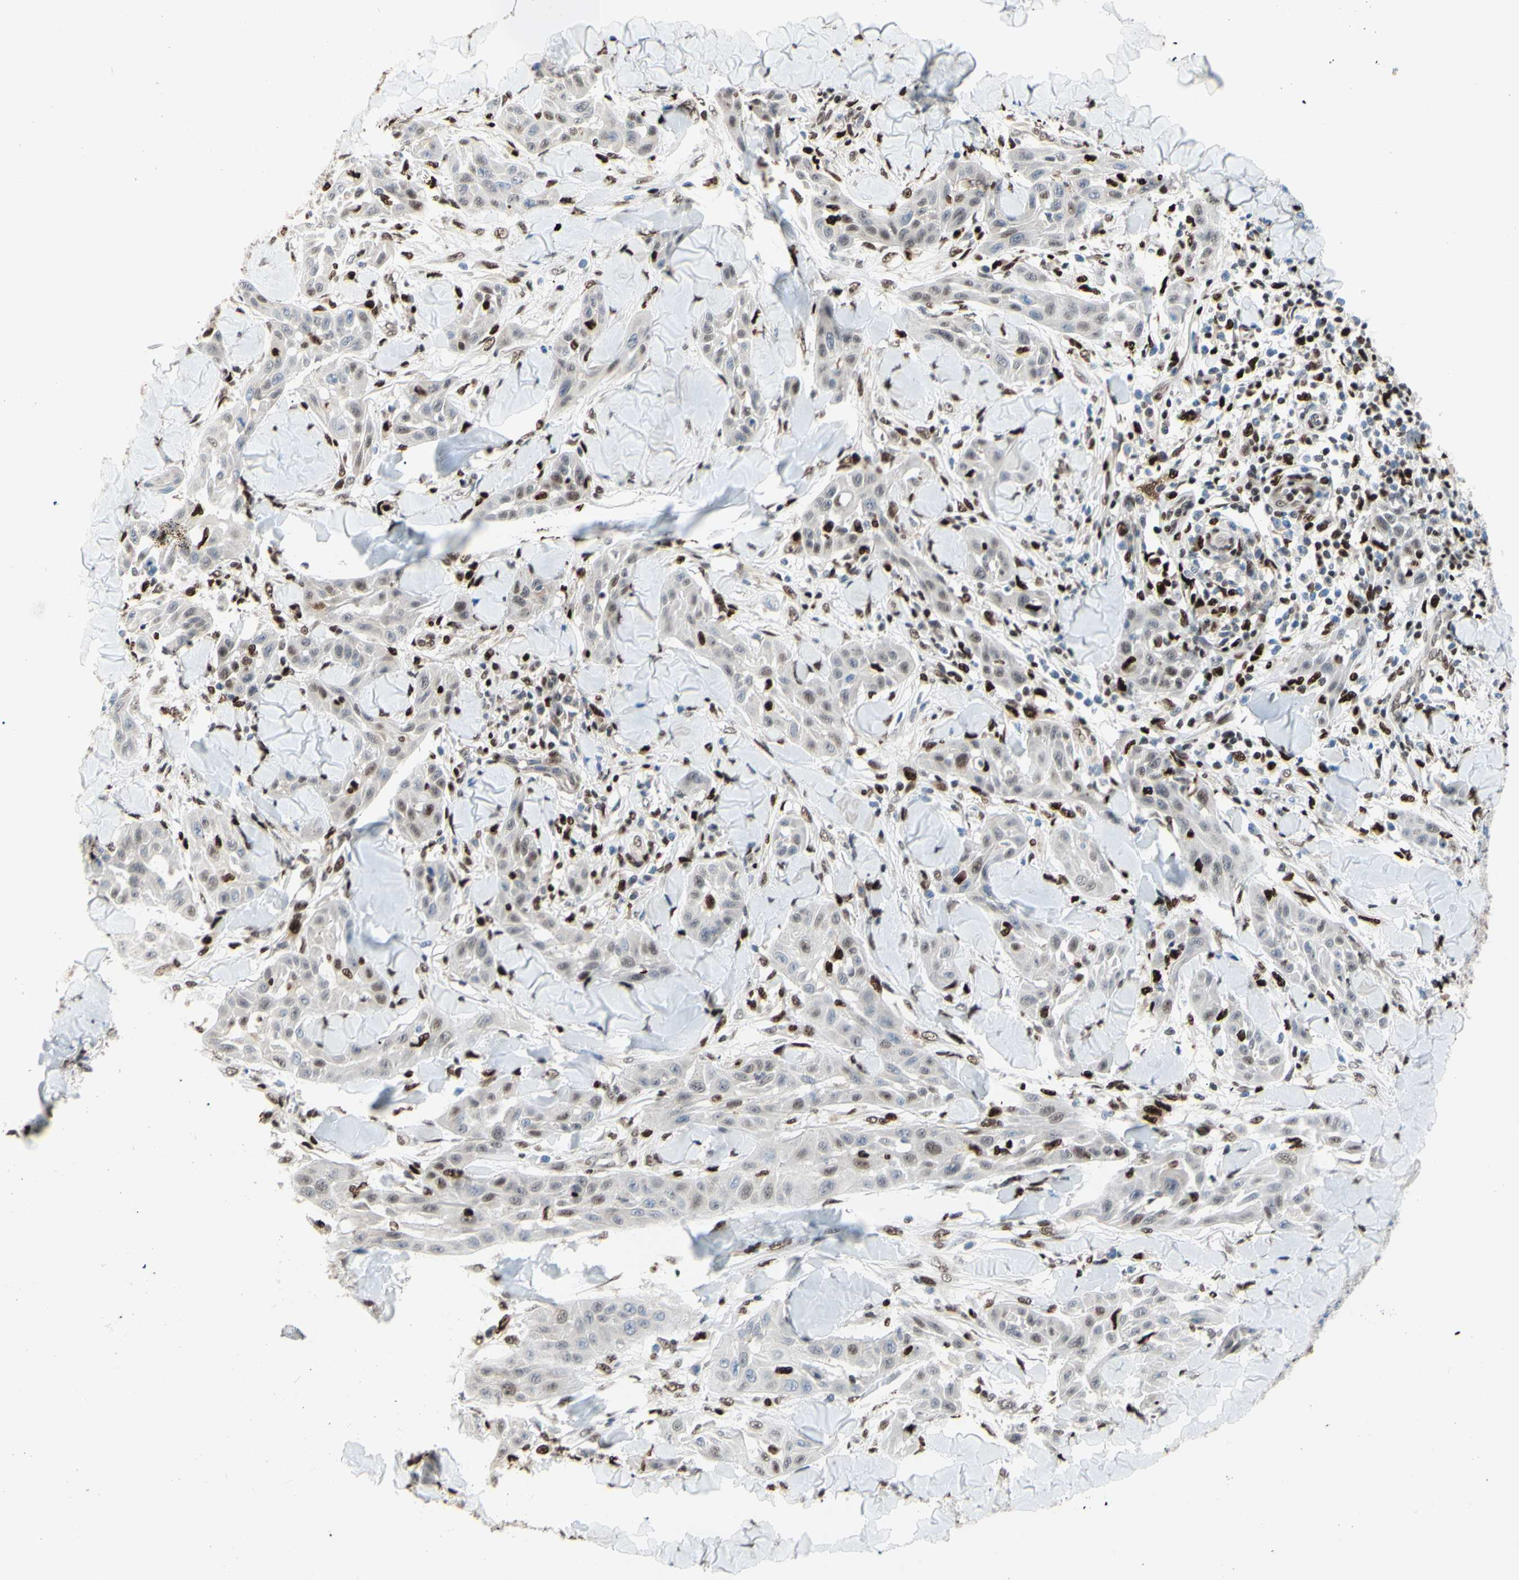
{"staining": {"intensity": "weak", "quantity": "25%-75%", "location": "nuclear"}, "tissue": "skin cancer", "cell_type": "Tumor cells", "image_type": "cancer", "snomed": [{"axis": "morphology", "description": "Squamous cell carcinoma, NOS"}, {"axis": "topography", "description": "Skin"}], "caption": "An image showing weak nuclear staining in approximately 25%-75% of tumor cells in skin cancer, as visualized by brown immunohistochemical staining.", "gene": "EED", "patient": {"sex": "male", "age": 24}}